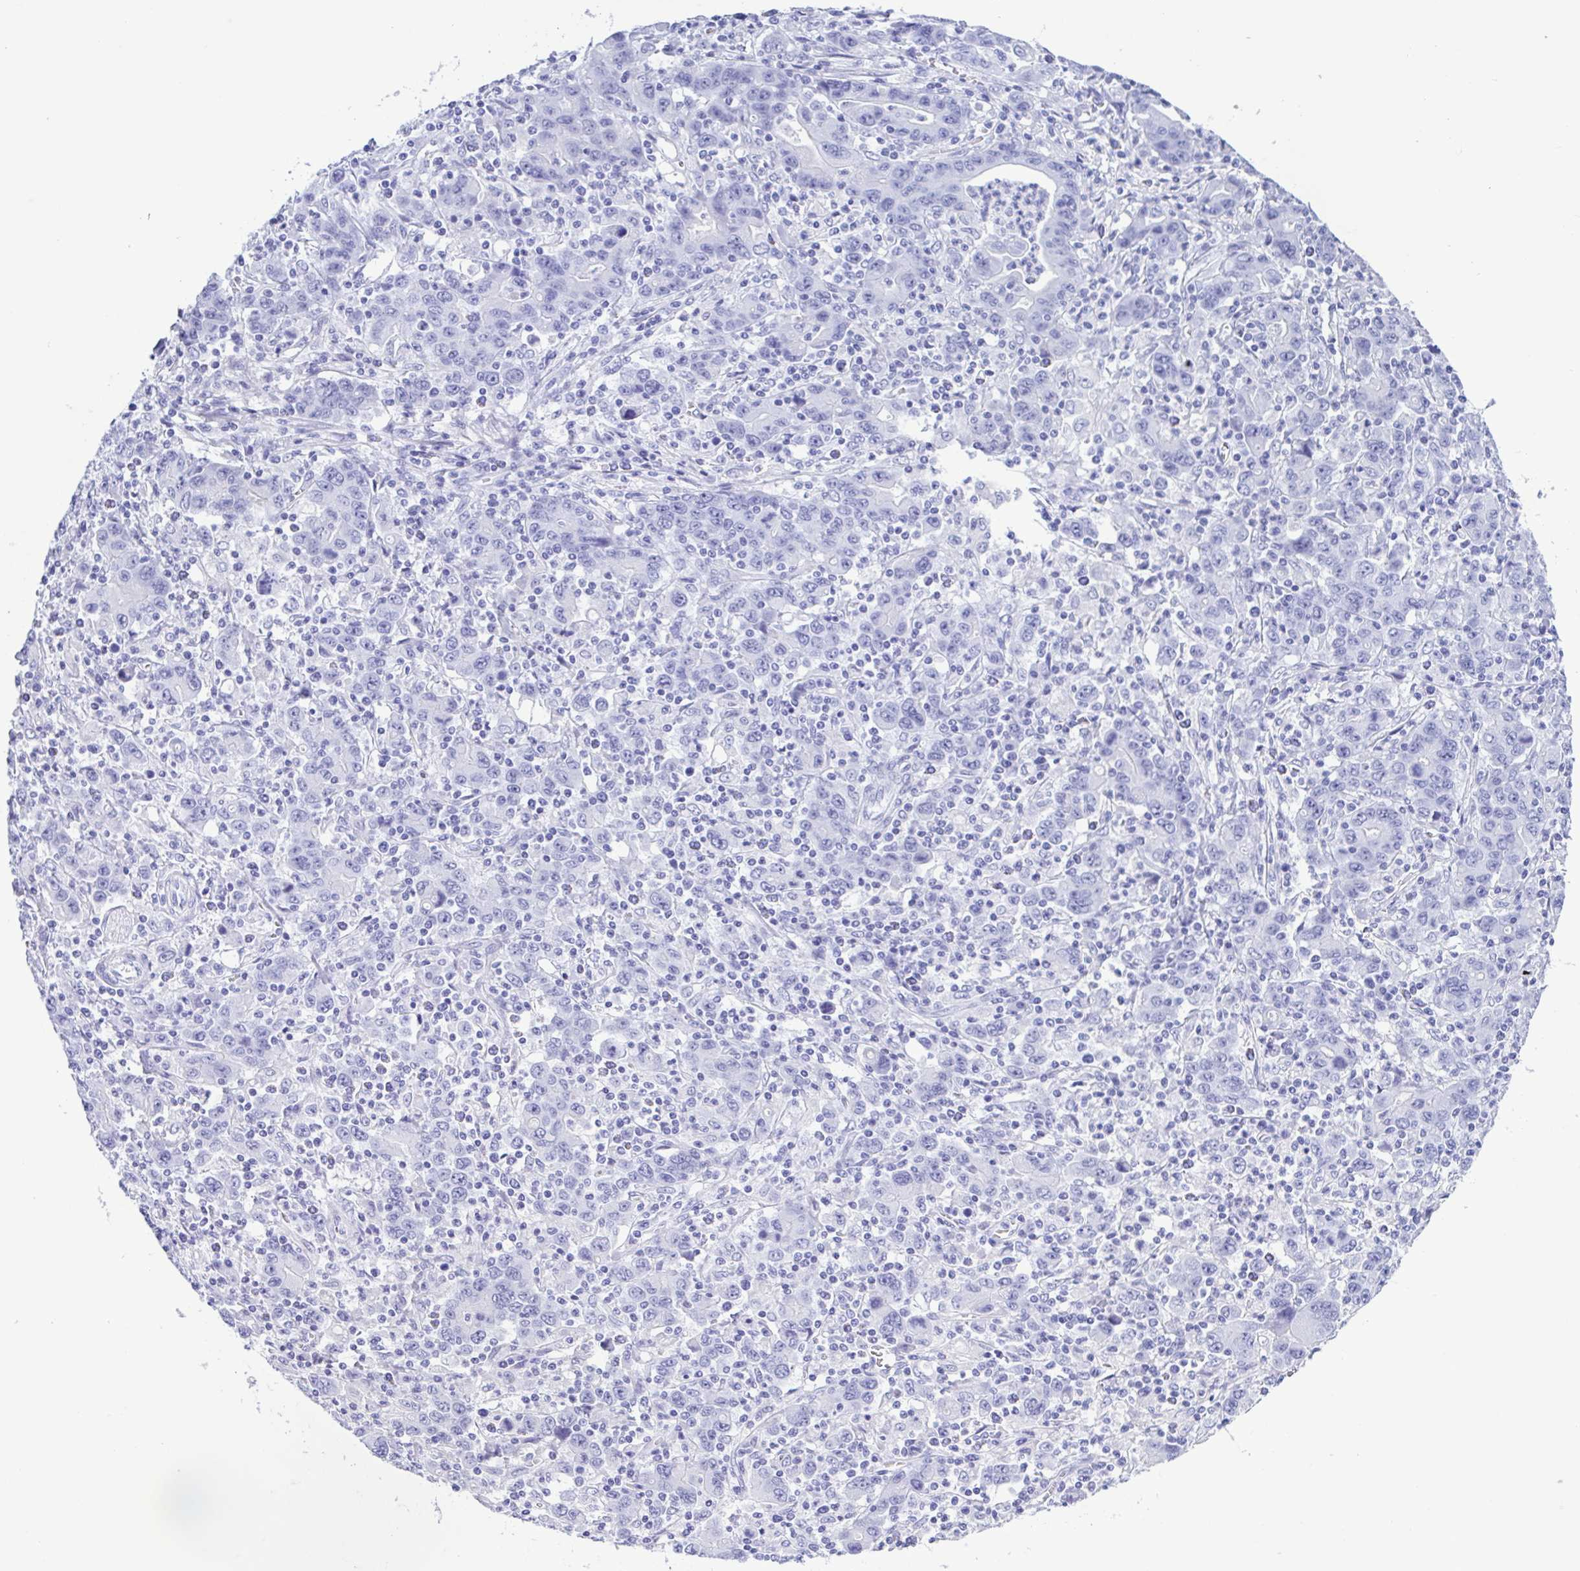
{"staining": {"intensity": "negative", "quantity": "none", "location": "none"}, "tissue": "stomach cancer", "cell_type": "Tumor cells", "image_type": "cancer", "snomed": [{"axis": "morphology", "description": "Adenocarcinoma, NOS"}, {"axis": "topography", "description": "Stomach, upper"}], "caption": "Protein analysis of stomach adenocarcinoma shows no significant staining in tumor cells. (Stains: DAB immunohistochemistry with hematoxylin counter stain, Microscopy: brightfield microscopy at high magnification).", "gene": "TSPY2", "patient": {"sex": "male", "age": 69}}